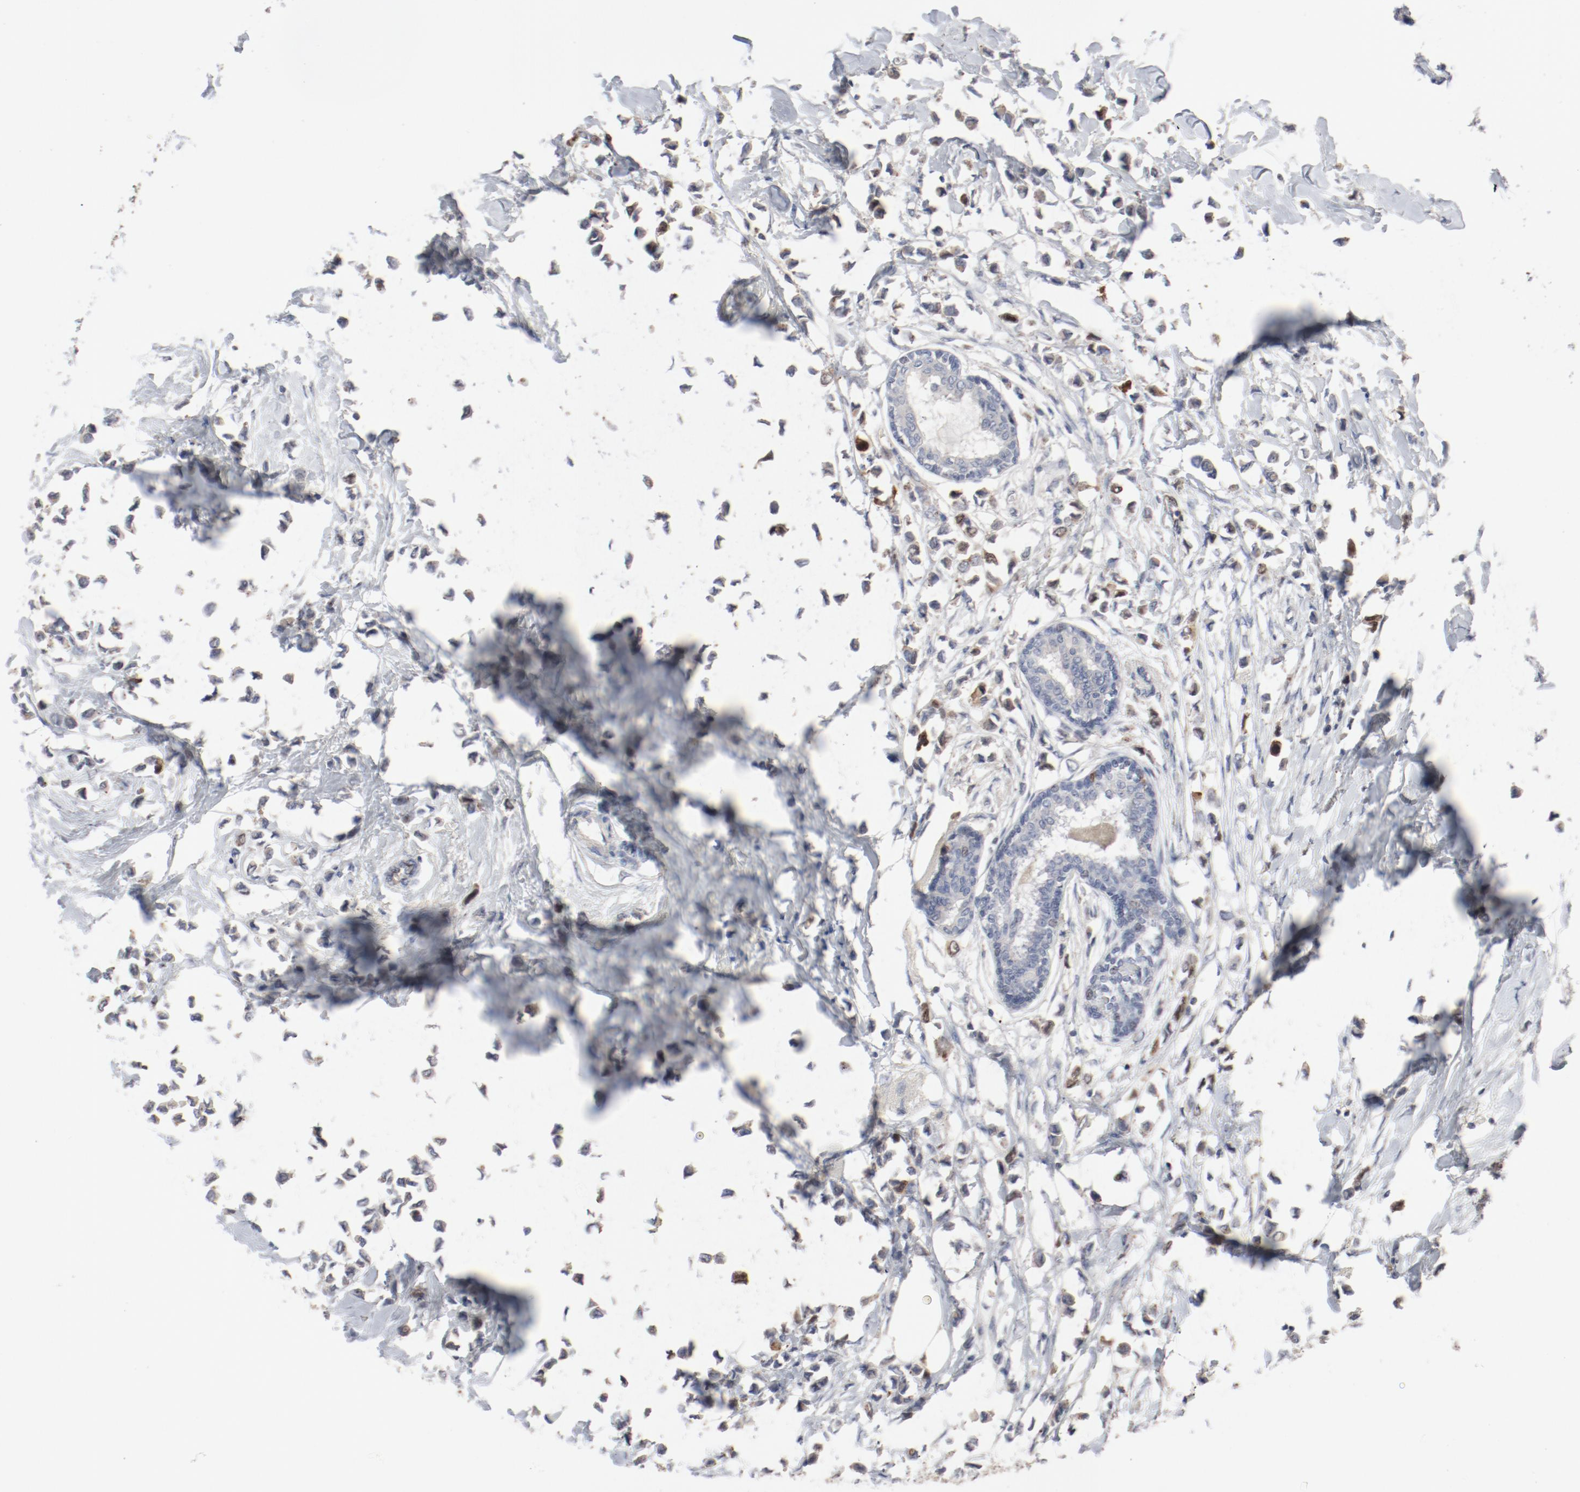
{"staining": {"intensity": "moderate", "quantity": "25%-75%", "location": "nuclear"}, "tissue": "breast cancer", "cell_type": "Tumor cells", "image_type": "cancer", "snomed": [{"axis": "morphology", "description": "Lobular carcinoma"}, {"axis": "topography", "description": "Breast"}], "caption": "Protein expression by immunohistochemistry (IHC) shows moderate nuclear staining in about 25%-75% of tumor cells in breast cancer (lobular carcinoma). (DAB IHC with brightfield microscopy, high magnification).", "gene": "CDK1", "patient": {"sex": "female", "age": 51}}